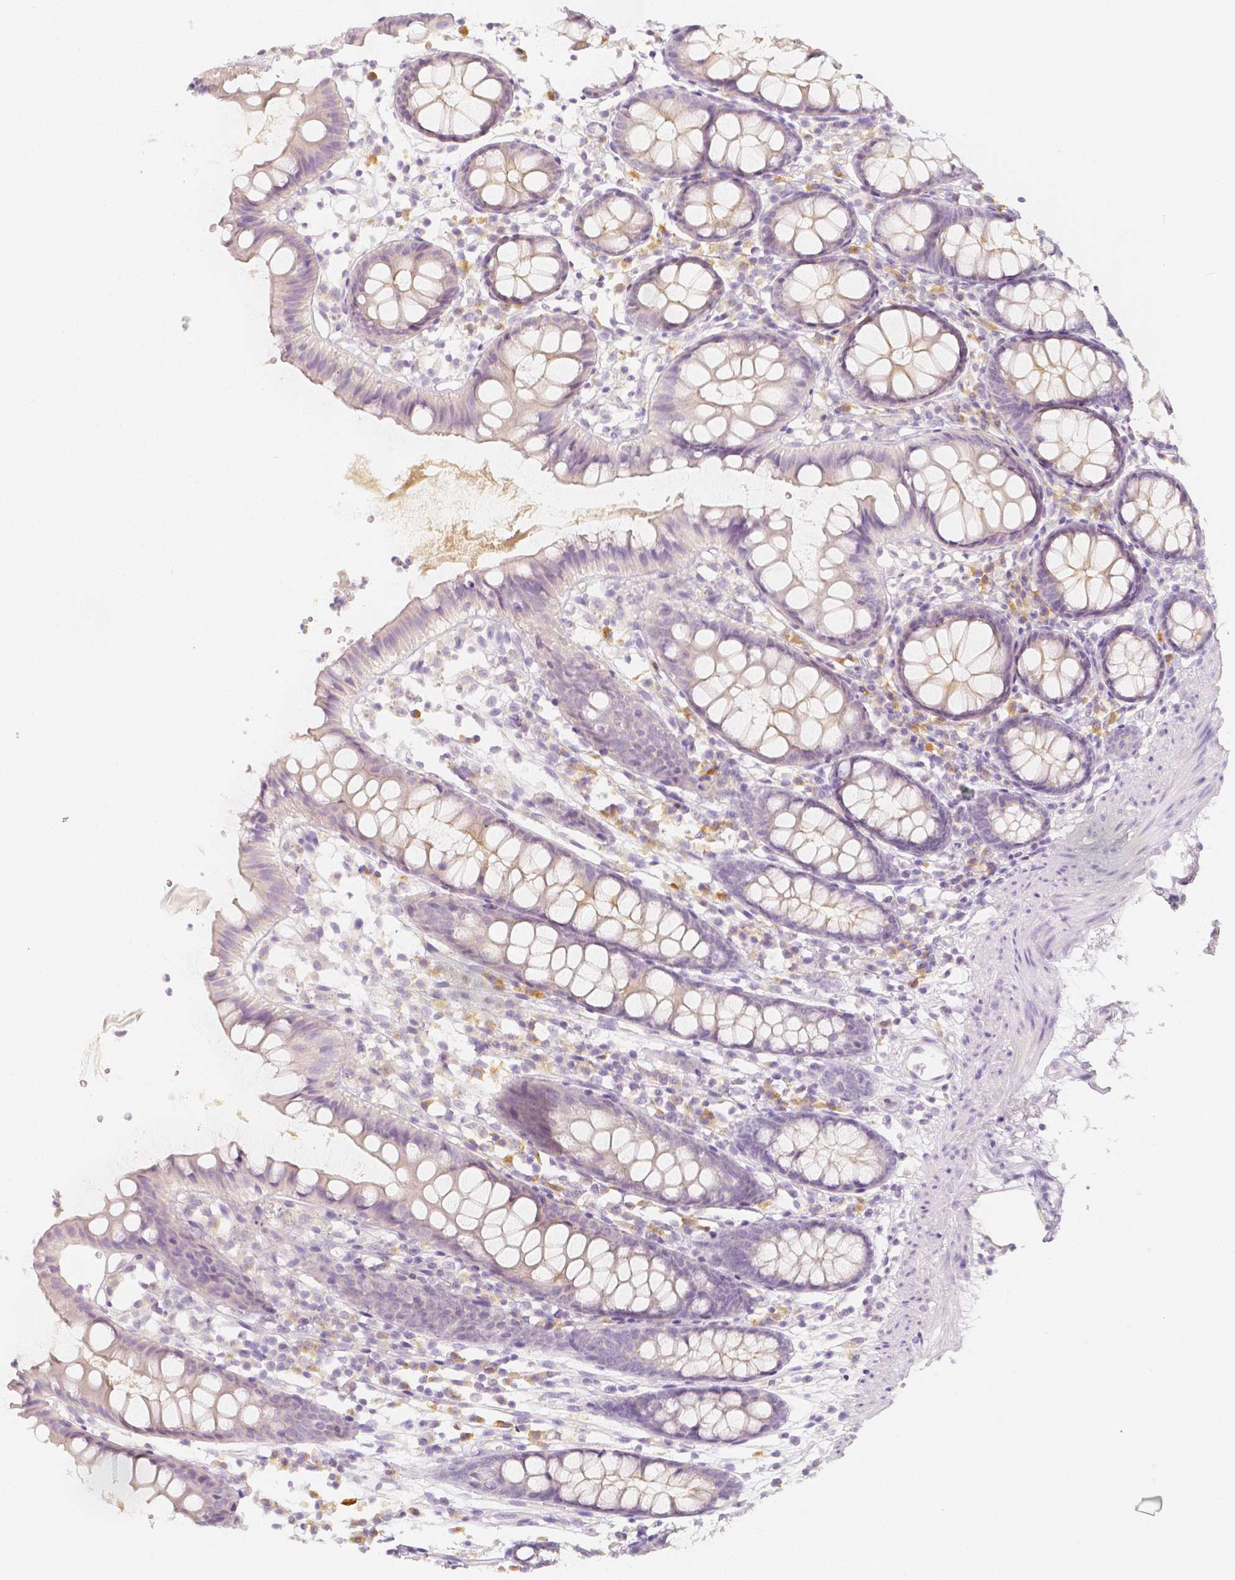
{"staining": {"intensity": "negative", "quantity": "none", "location": "none"}, "tissue": "colon", "cell_type": "Endothelial cells", "image_type": "normal", "snomed": [{"axis": "morphology", "description": "Normal tissue, NOS"}, {"axis": "topography", "description": "Colon"}], "caption": "This is an immunohistochemistry (IHC) histopathology image of unremarkable colon. There is no positivity in endothelial cells.", "gene": "BATF", "patient": {"sex": "female", "age": 84}}